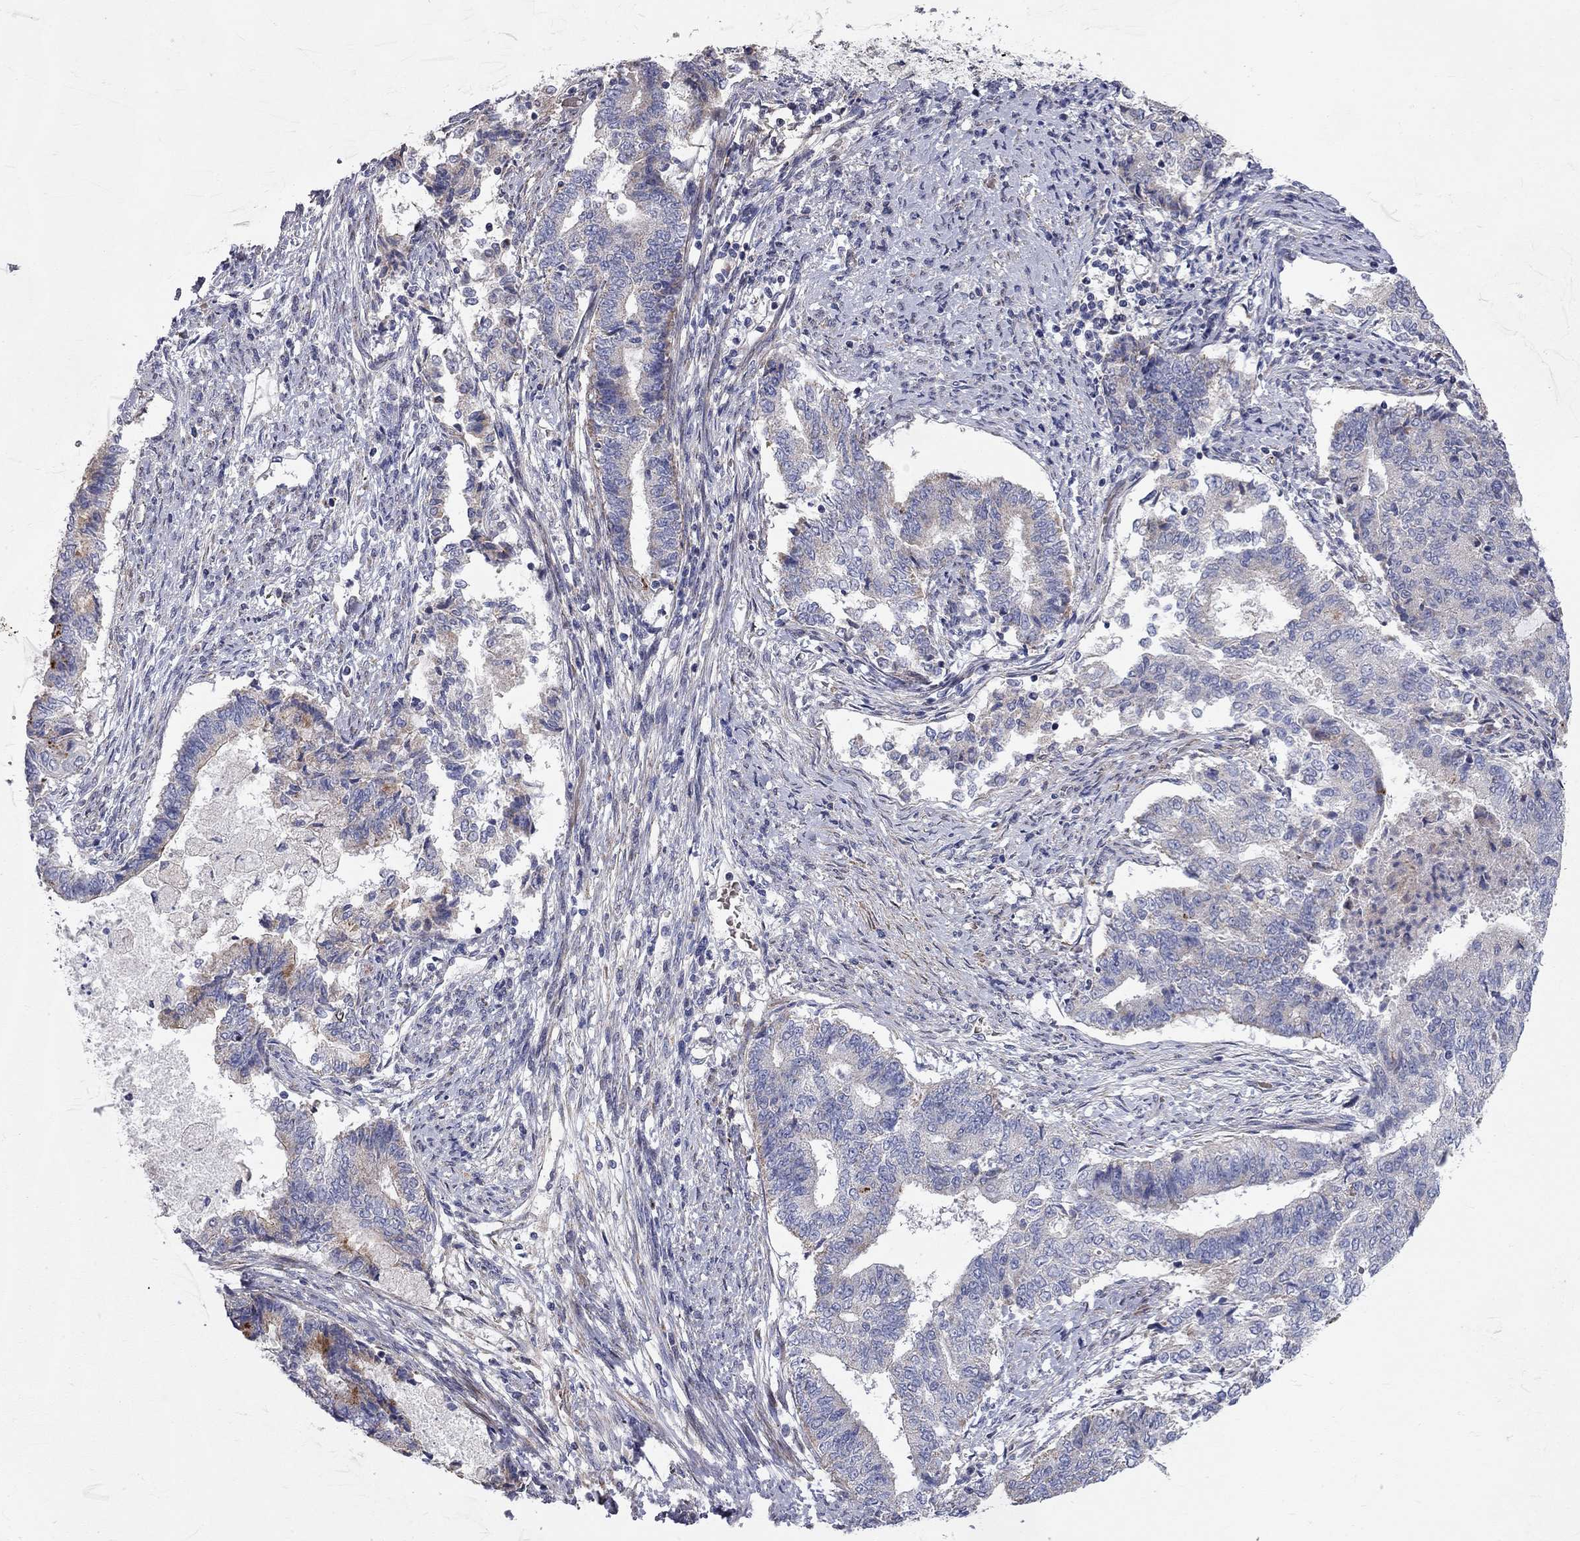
{"staining": {"intensity": "negative", "quantity": "none", "location": "none"}, "tissue": "endometrial cancer", "cell_type": "Tumor cells", "image_type": "cancer", "snomed": [{"axis": "morphology", "description": "Adenocarcinoma, NOS"}, {"axis": "topography", "description": "Endometrium"}], "caption": "DAB (3,3'-diaminobenzidine) immunohistochemical staining of human endometrial cancer displays no significant staining in tumor cells. (Brightfield microscopy of DAB immunohistochemistry at high magnification).", "gene": "KANSL1L", "patient": {"sex": "female", "age": 65}}